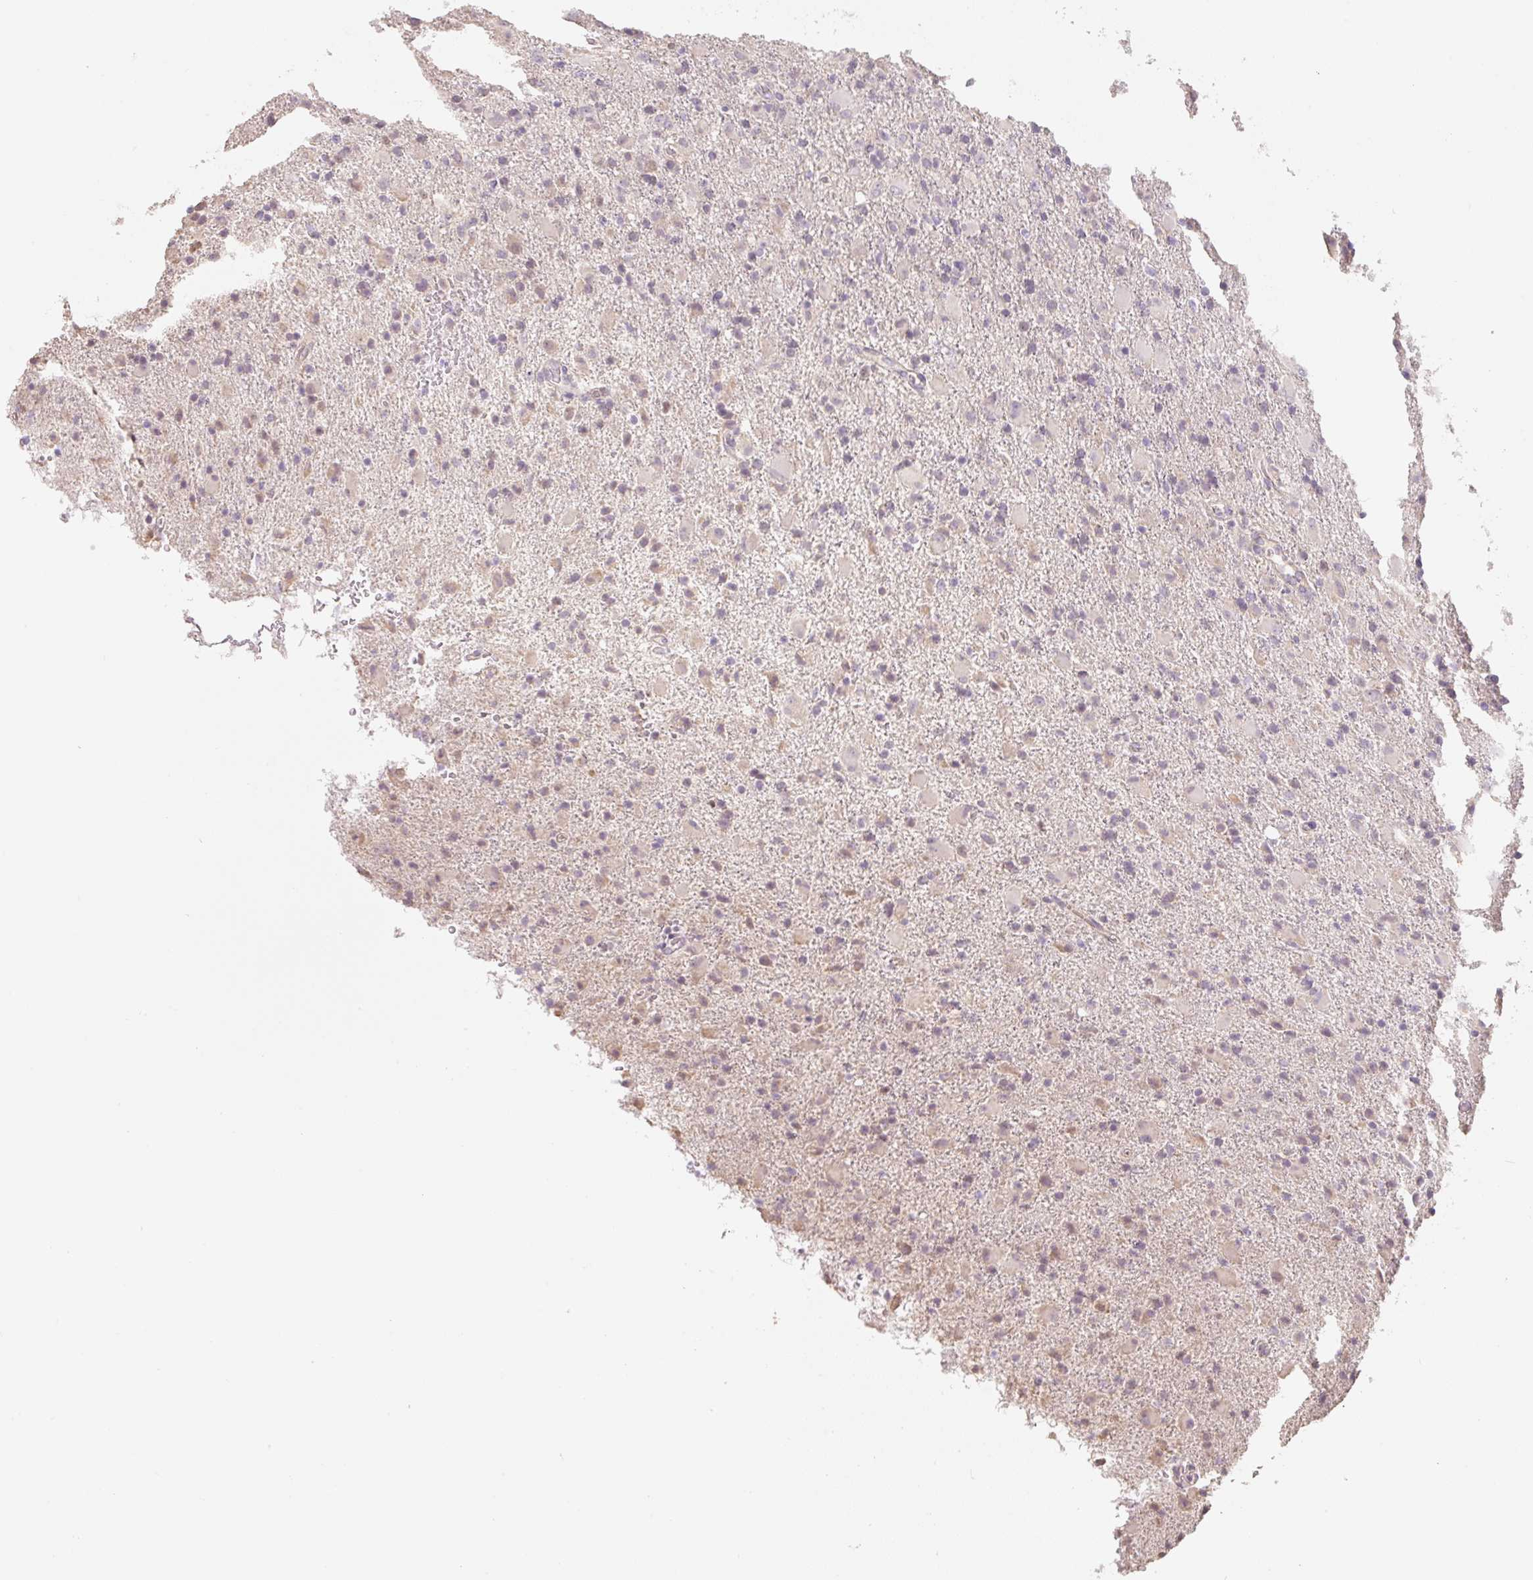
{"staining": {"intensity": "weak", "quantity": "25%-75%", "location": "cytoplasmic/membranous,nuclear"}, "tissue": "glioma", "cell_type": "Tumor cells", "image_type": "cancer", "snomed": [{"axis": "morphology", "description": "Glioma, malignant, Low grade"}, {"axis": "topography", "description": "Brain"}], "caption": "Brown immunohistochemical staining in human glioma displays weak cytoplasmic/membranous and nuclear expression in about 25%-75% of tumor cells.", "gene": "MIA2", "patient": {"sex": "male", "age": 65}}